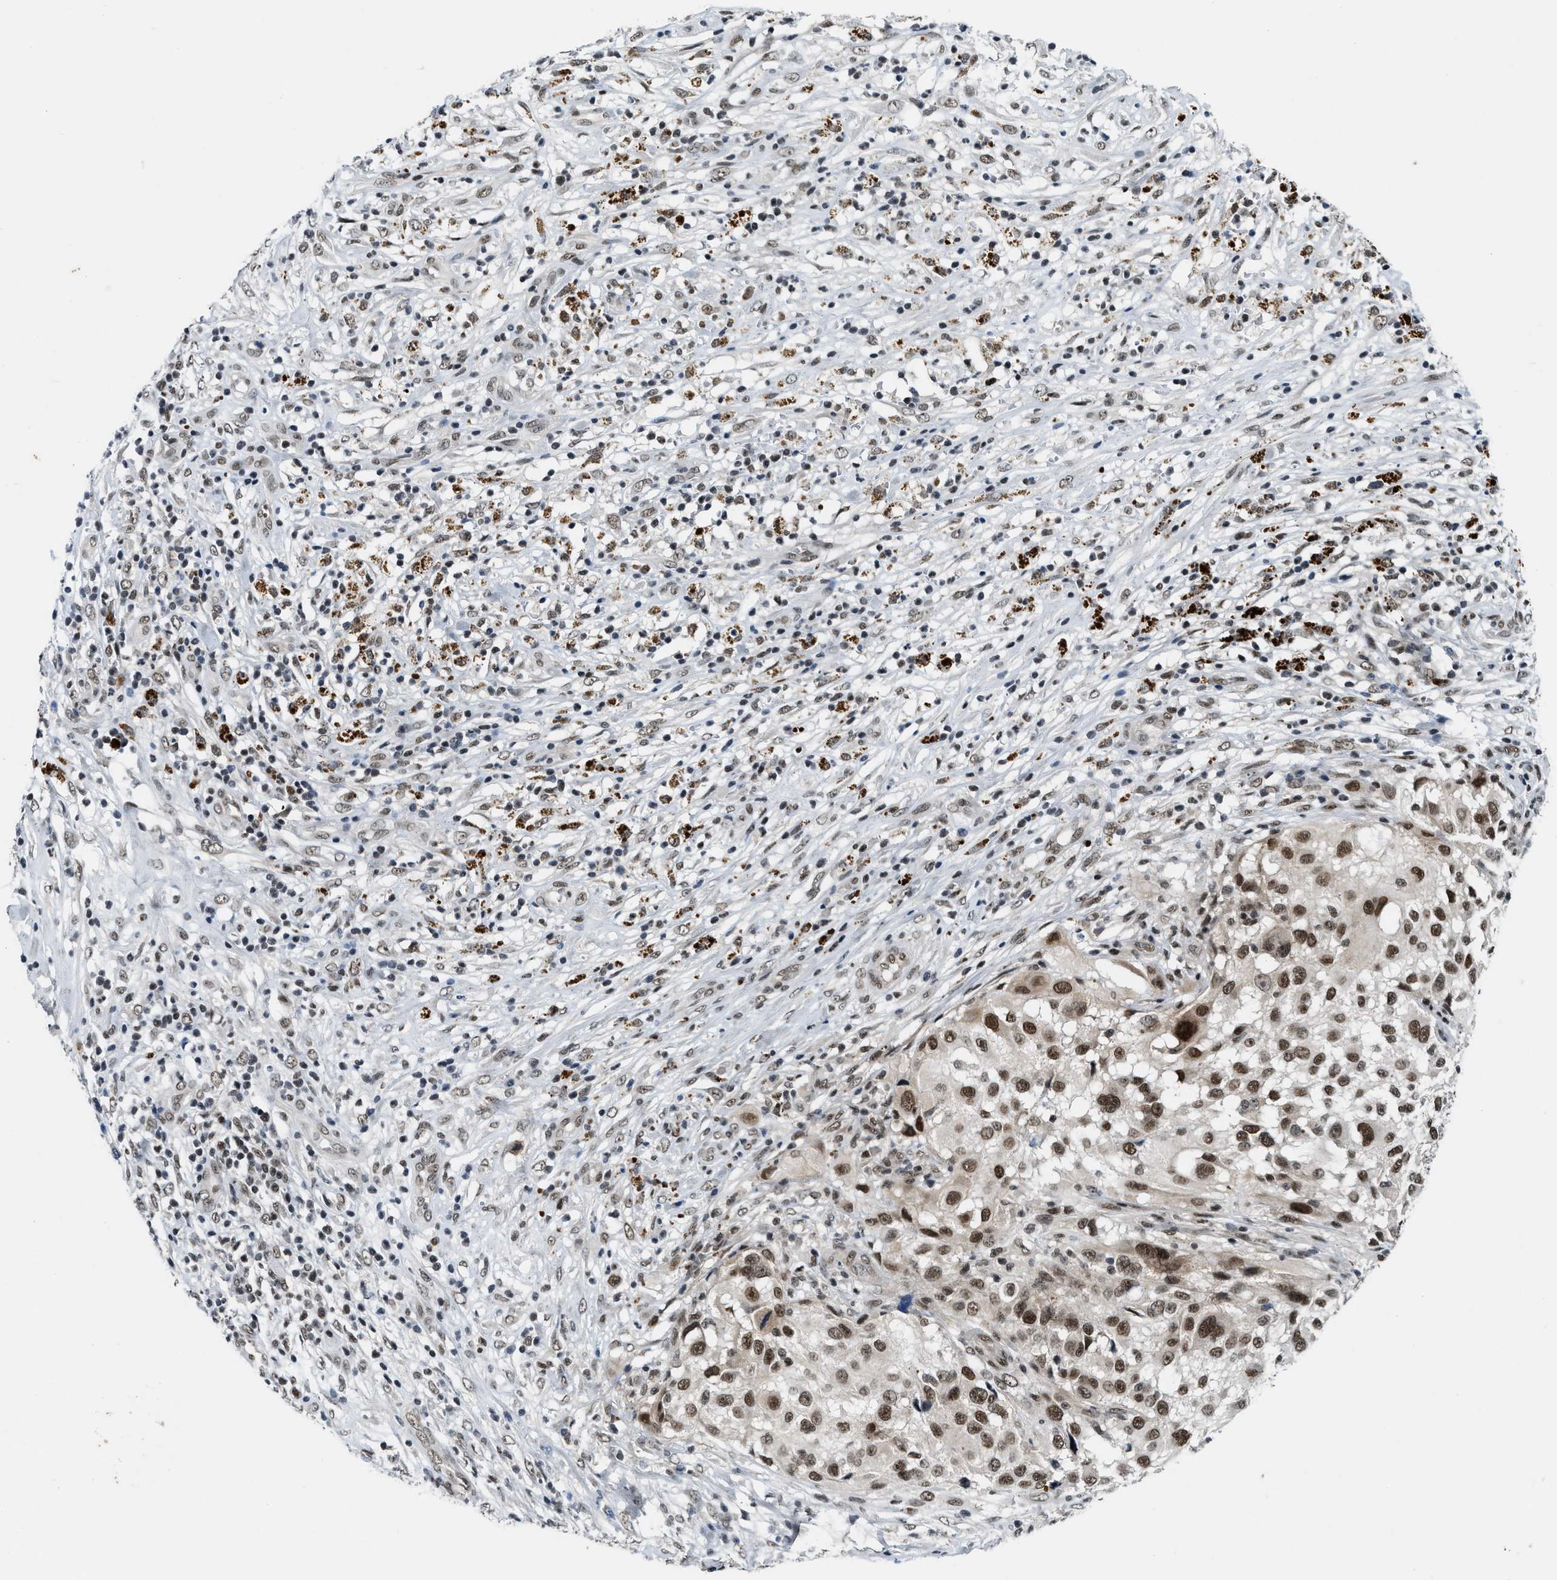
{"staining": {"intensity": "strong", "quantity": ">75%", "location": "nuclear"}, "tissue": "melanoma", "cell_type": "Tumor cells", "image_type": "cancer", "snomed": [{"axis": "morphology", "description": "Necrosis, NOS"}, {"axis": "morphology", "description": "Malignant melanoma, NOS"}, {"axis": "topography", "description": "Skin"}], "caption": "Immunohistochemistry of melanoma reveals high levels of strong nuclear positivity in about >75% of tumor cells.", "gene": "NCOA1", "patient": {"sex": "female", "age": 87}}